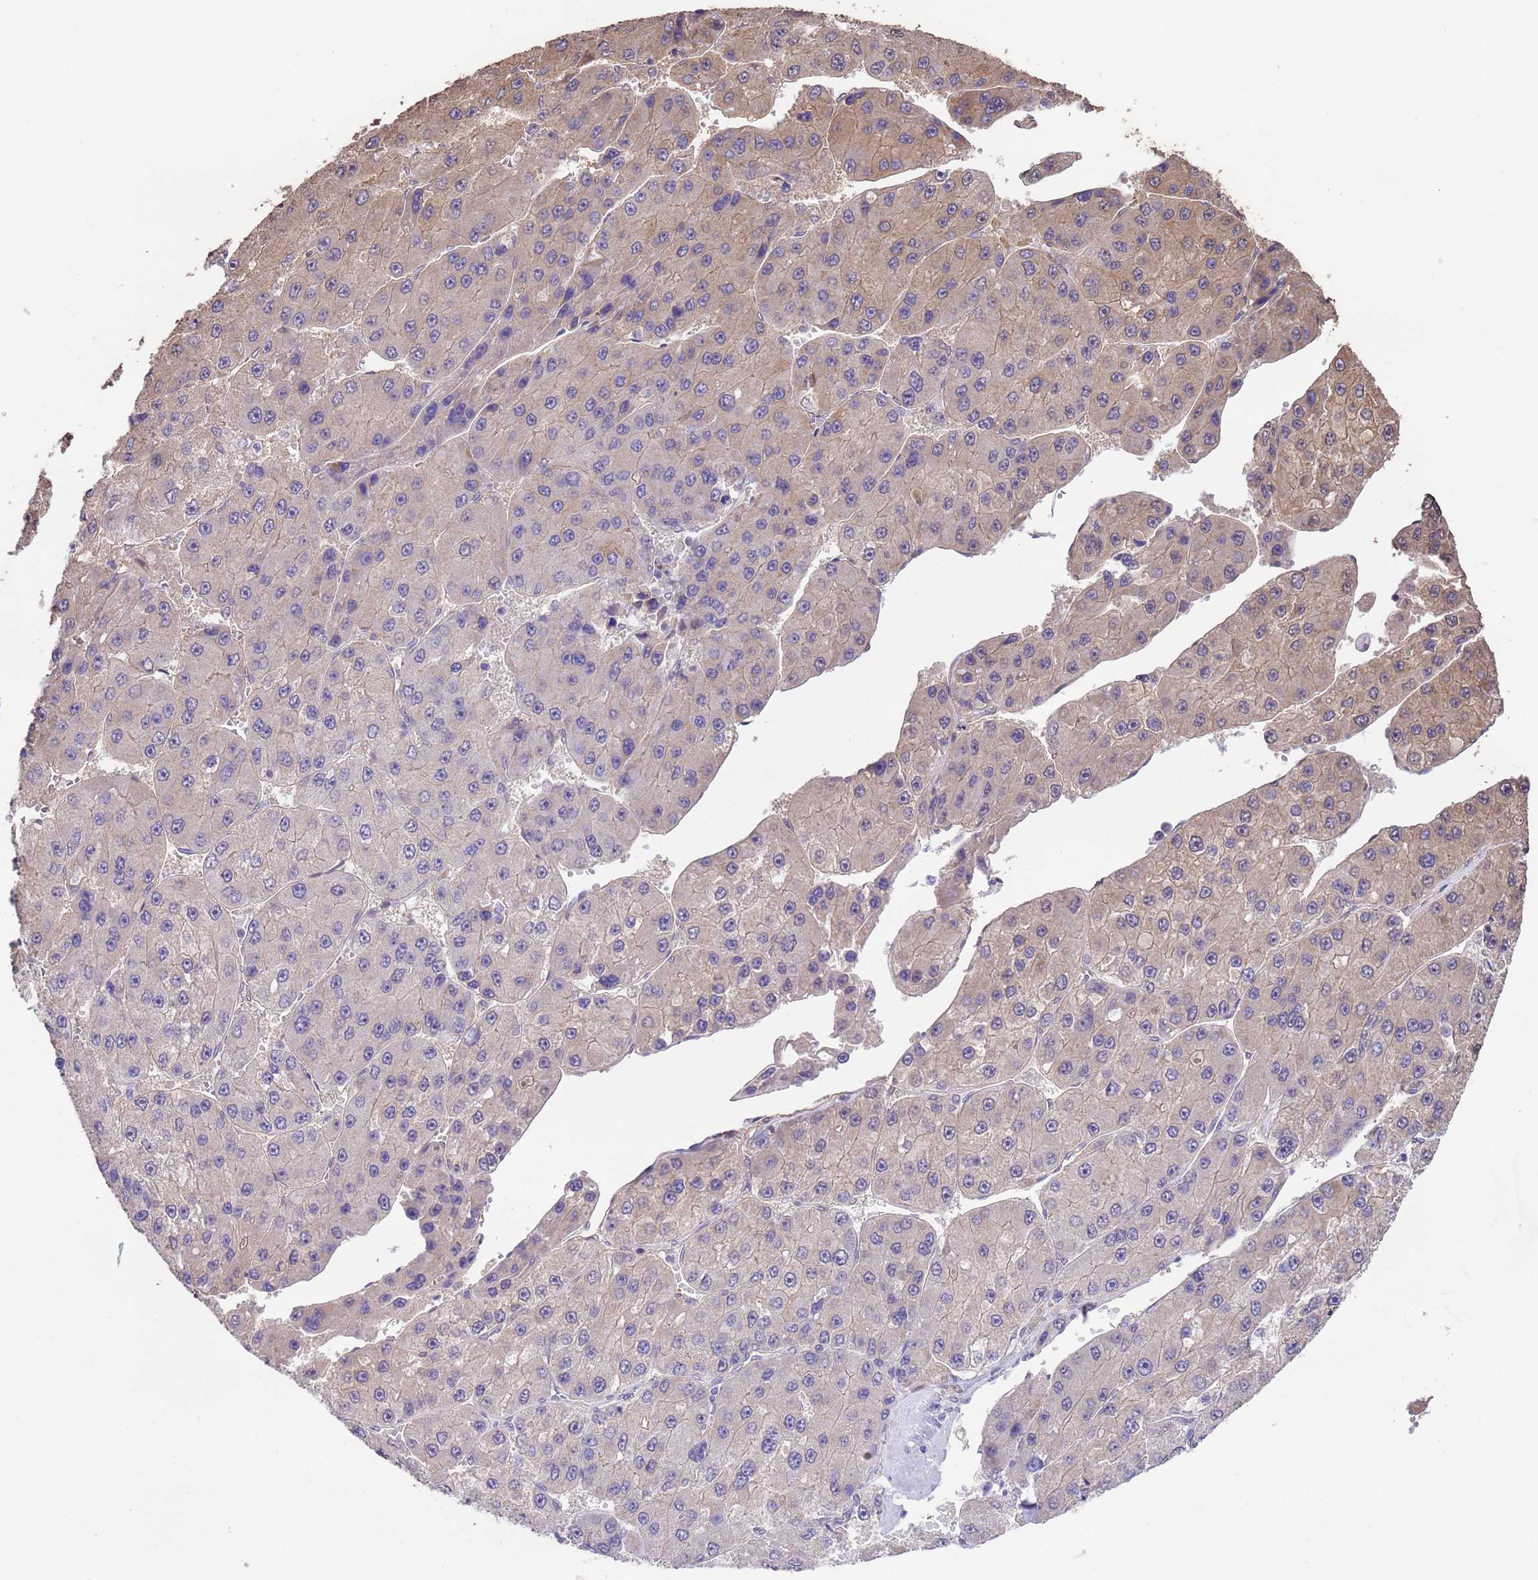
{"staining": {"intensity": "weak", "quantity": "<25%", "location": "cytoplasmic/membranous"}, "tissue": "liver cancer", "cell_type": "Tumor cells", "image_type": "cancer", "snomed": [{"axis": "morphology", "description": "Carcinoma, Hepatocellular, NOS"}, {"axis": "topography", "description": "Liver"}], "caption": "This is an immunohistochemistry photomicrograph of human liver cancer (hepatocellular carcinoma). There is no expression in tumor cells.", "gene": "NPHP1", "patient": {"sex": "female", "age": 73}}